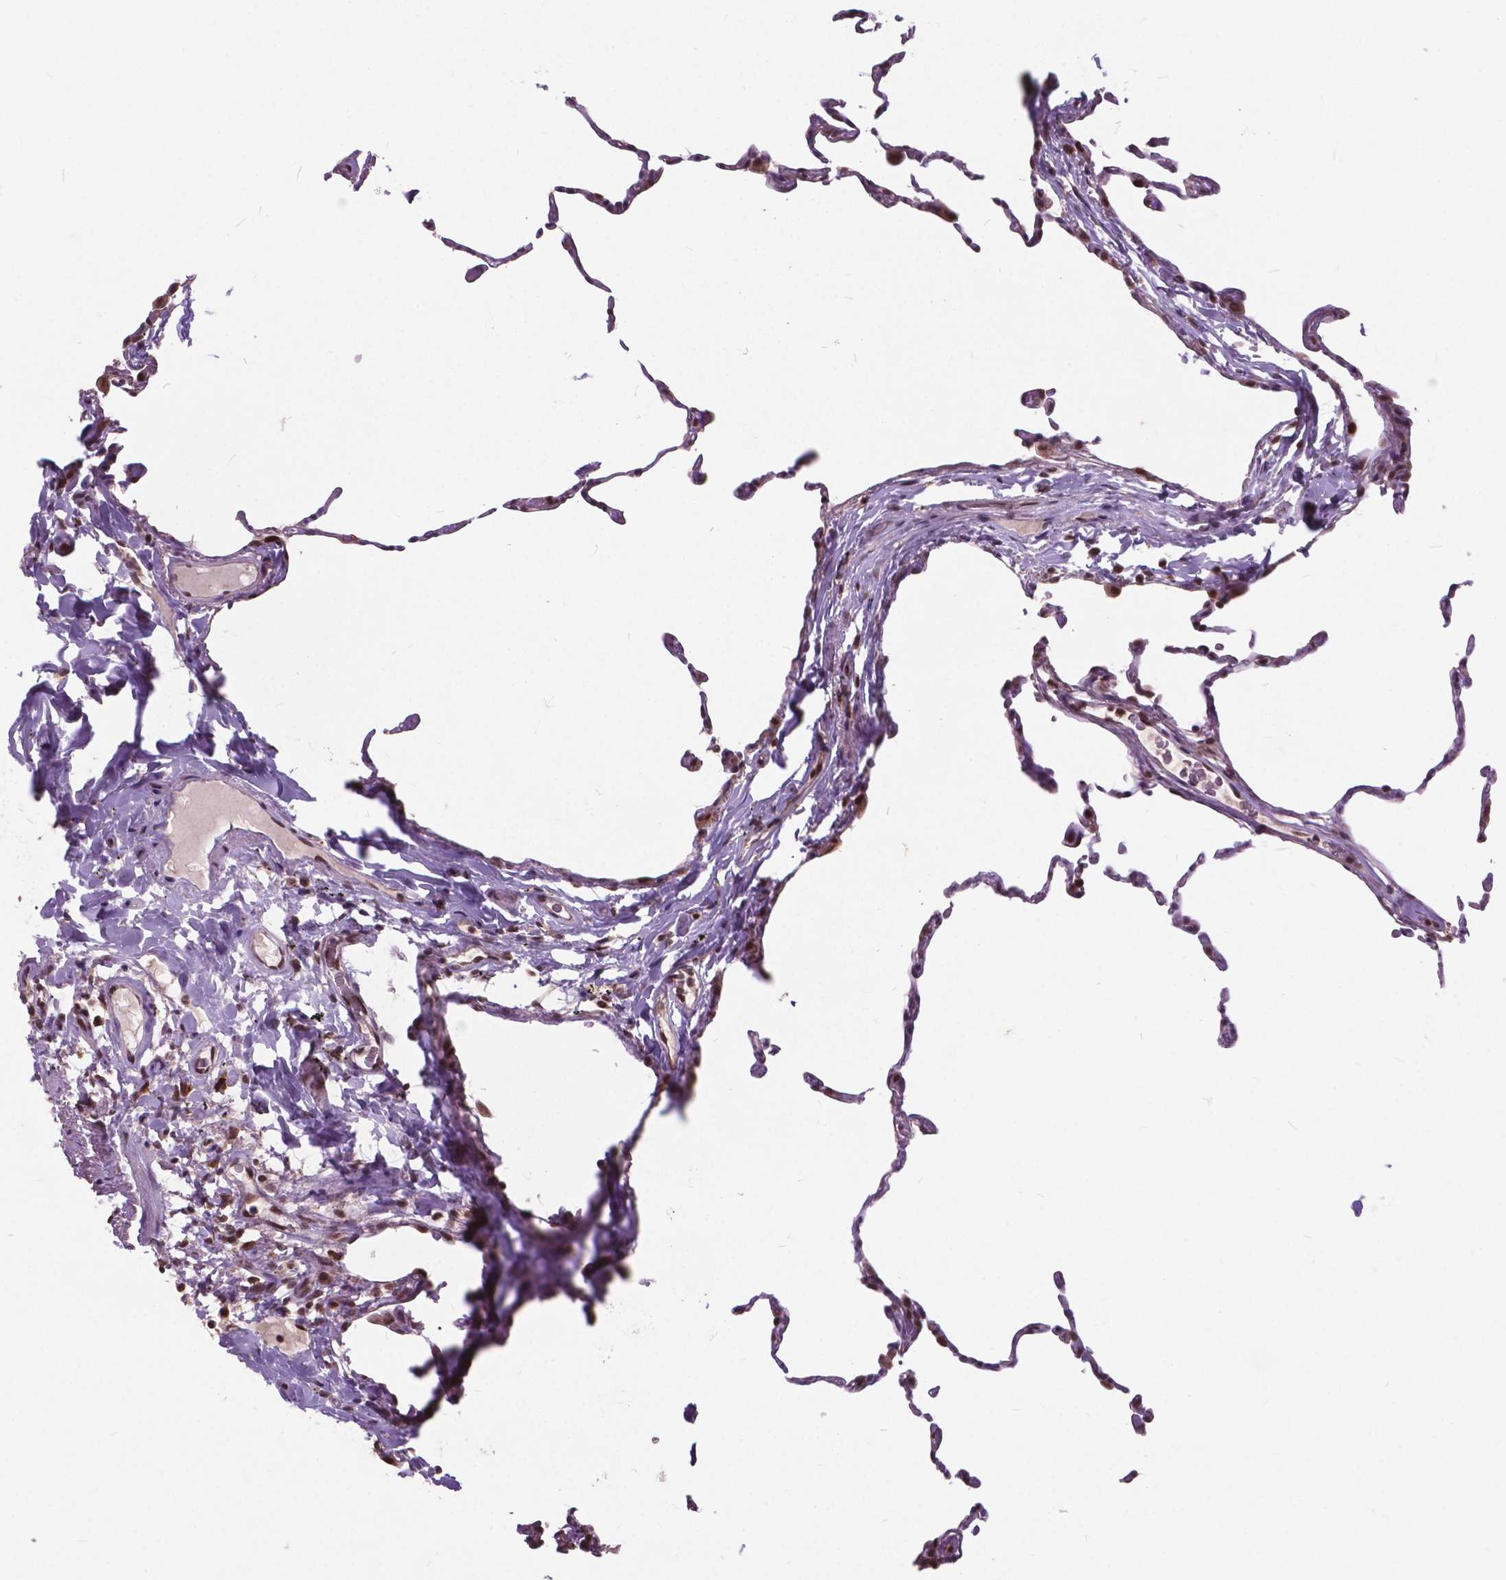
{"staining": {"intensity": "weak", "quantity": "<25%", "location": "cytoplasmic/membranous"}, "tissue": "lung", "cell_type": "Alveolar cells", "image_type": "normal", "snomed": [{"axis": "morphology", "description": "Normal tissue, NOS"}, {"axis": "topography", "description": "Lung"}], "caption": "Alveolar cells show no significant positivity in benign lung. (Immunohistochemistry, brightfield microscopy, high magnification).", "gene": "MSH2", "patient": {"sex": "female", "age": 57}}